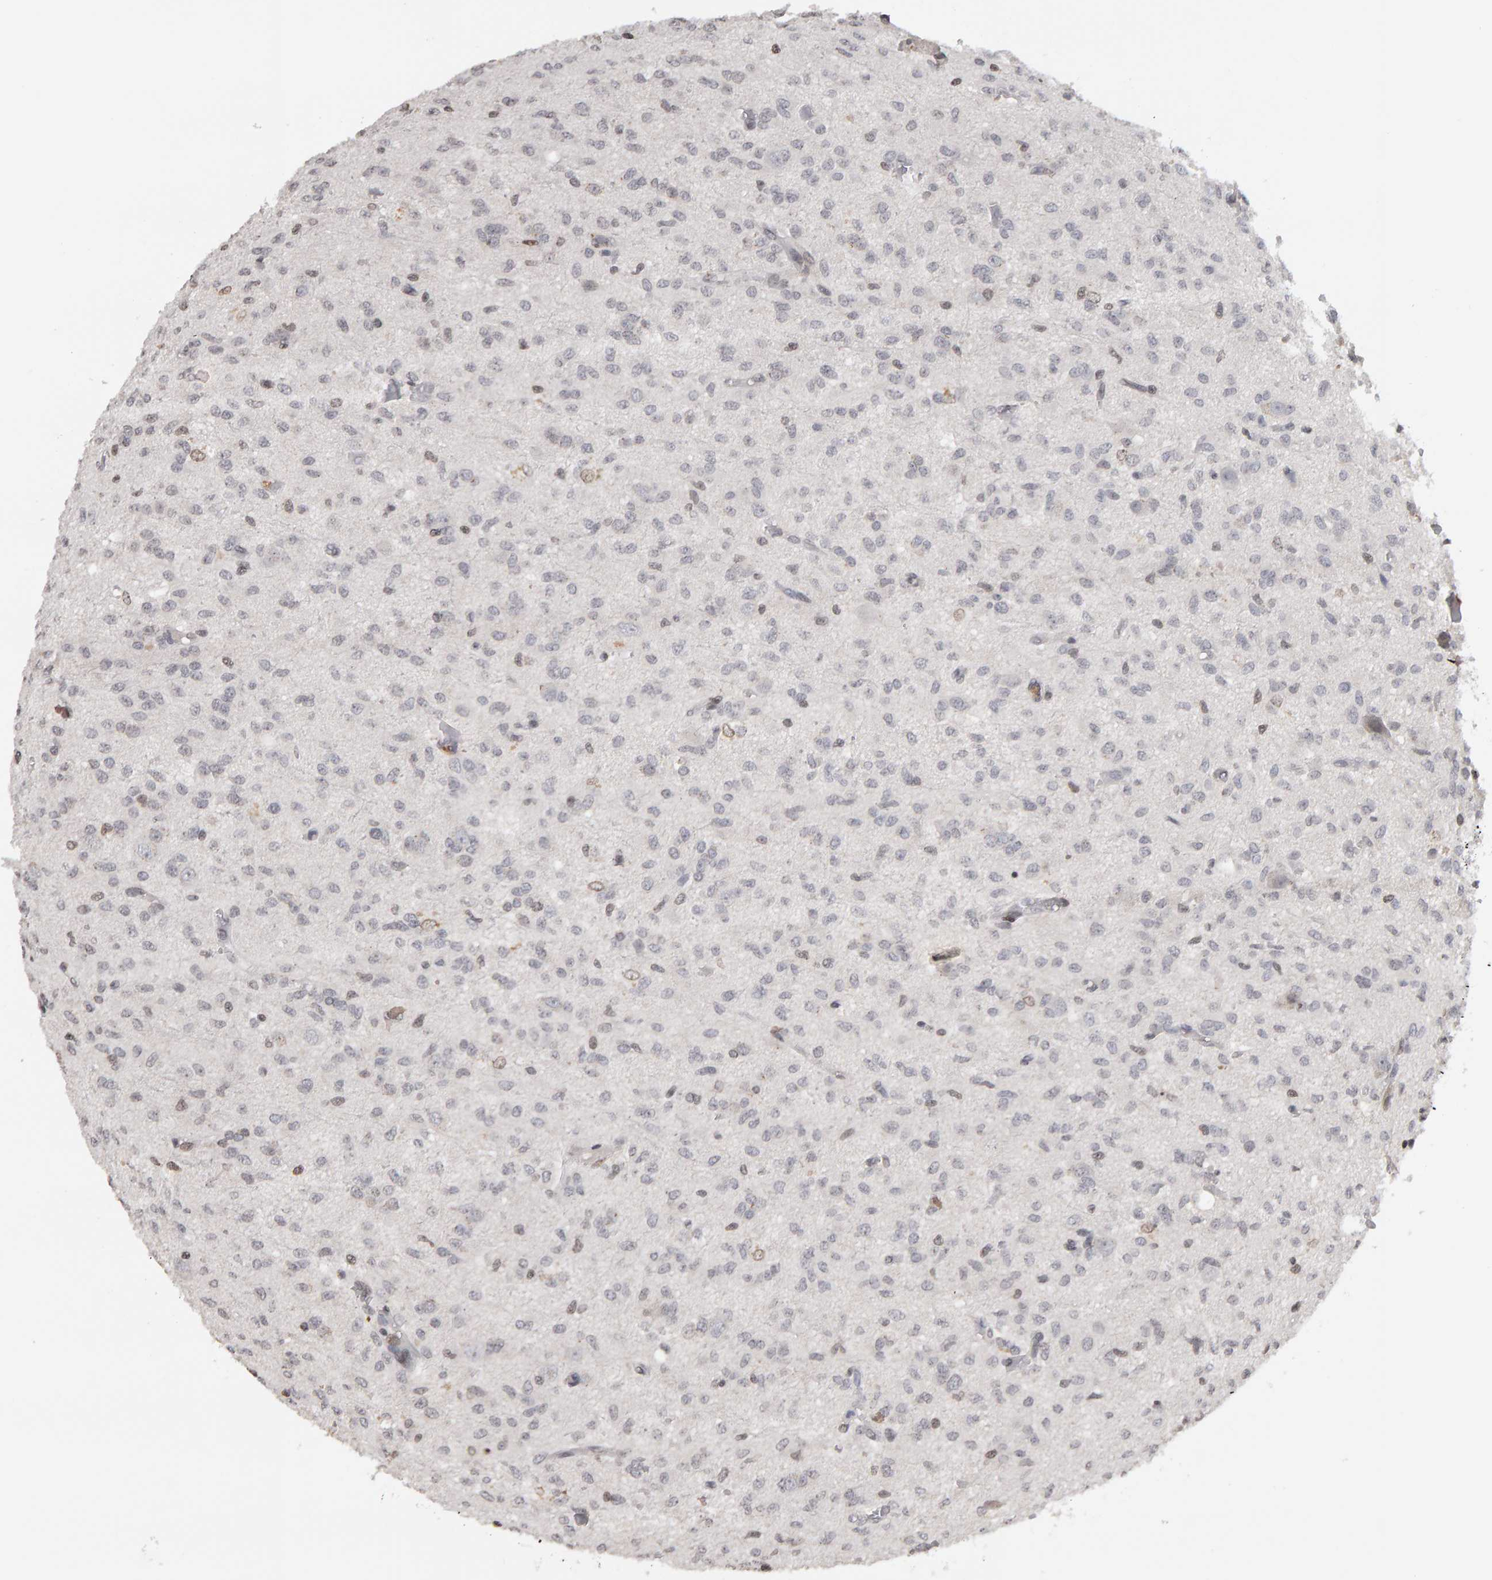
{"staining": {"intensity": "weak", "quantity": "25%-75%", "location": "nuclear"}, "tissue": "glioma", "cell_type": "Tumor cells", "image_type": "cancer", "snomed": [{"axis": "morphology", "description": "Glioma, malignant, High grade"}, {"axis": "topography", "description": "Brain"}], "caption": "There is low levels of weak nuclear expression in tumor cells of malignant glioma (high-grade), as demonstrated by immunohistochemical staining (brown color).", "gene": "TRAM1", "patient": {"sex": "female", "age": 59}}